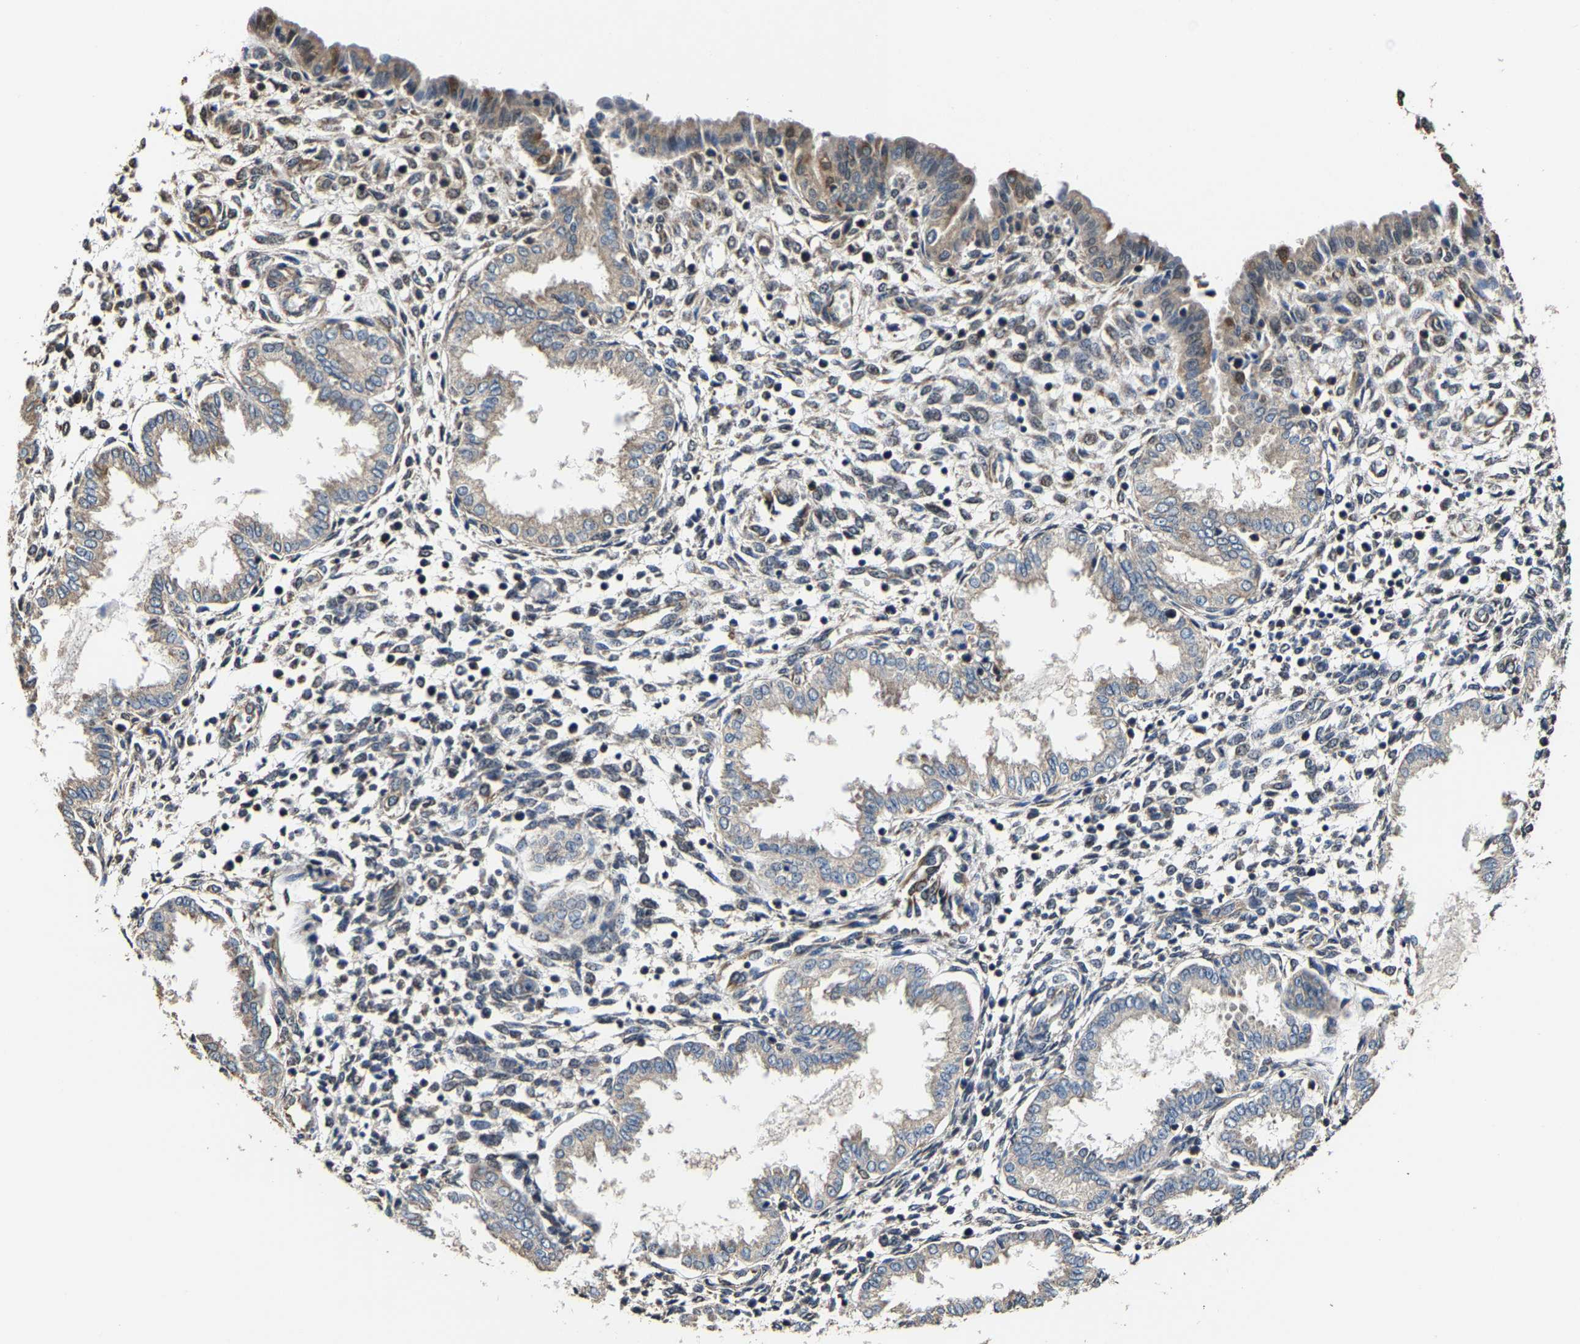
{"staining": {"intensity": "weak", "quantity": ">75%", "location": "cytoplasmic/membranous"}, "tissue": "endometrium", "cell_type": "Cells in endometrial stroma", "image_type": "normal", "snomed": [{"axis": "morphology", "description": "Normal tissue, NOS"}, {"axis": "topography", "description": "Endometrium"}], "caption": "Weak cytoplasmic/membranous protein expression is present in about >75% of cells in endometrial stroma in endometrium.", "gene": "GFRA3", "patient": {"sex": "female", "age": 33}}